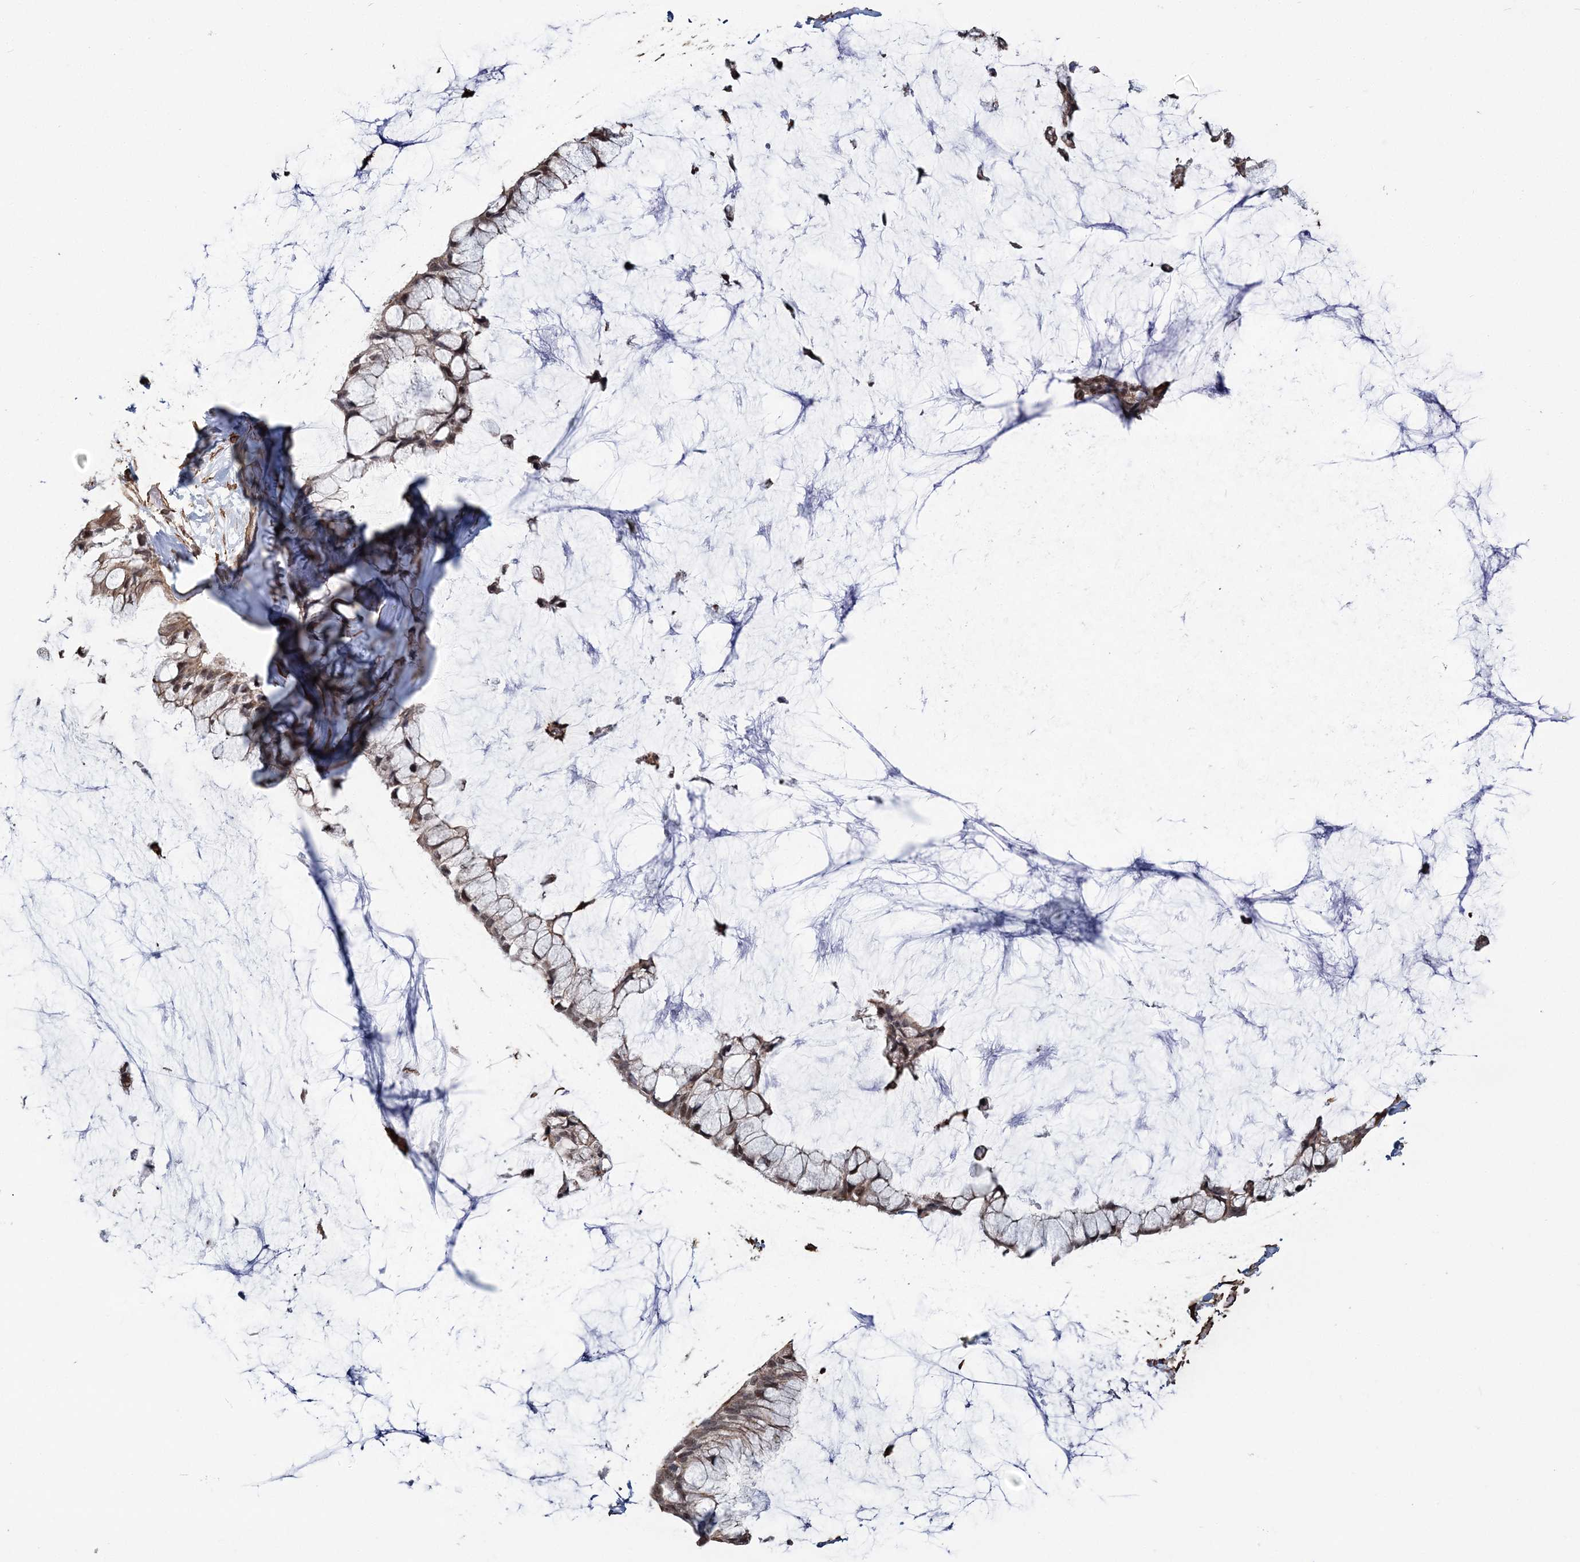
{"staining": {"intensity": "weak", "quantity": ">75%", "location": "cytoplasmic/membranous,nuclear"}, "tissue": "ovarian cancer", "cell_type": "Tumor cells", "image_type": "cancer", "snomed": [{"axis": "morphology", "description": "Cystadenocarcinoma, mucinous, NOS"}, {"axis": "topography", "description": "Ovary"}], "caption": "IHC of human mucinous cystadenocarcinoma (ovarian) reveals low levels of weak cytoplasmic/membranous and nuclear positivity in approximately >75% of tumor cells.", "gene": "ATP11B", "patient": {"sex": "female", "age": 39}}